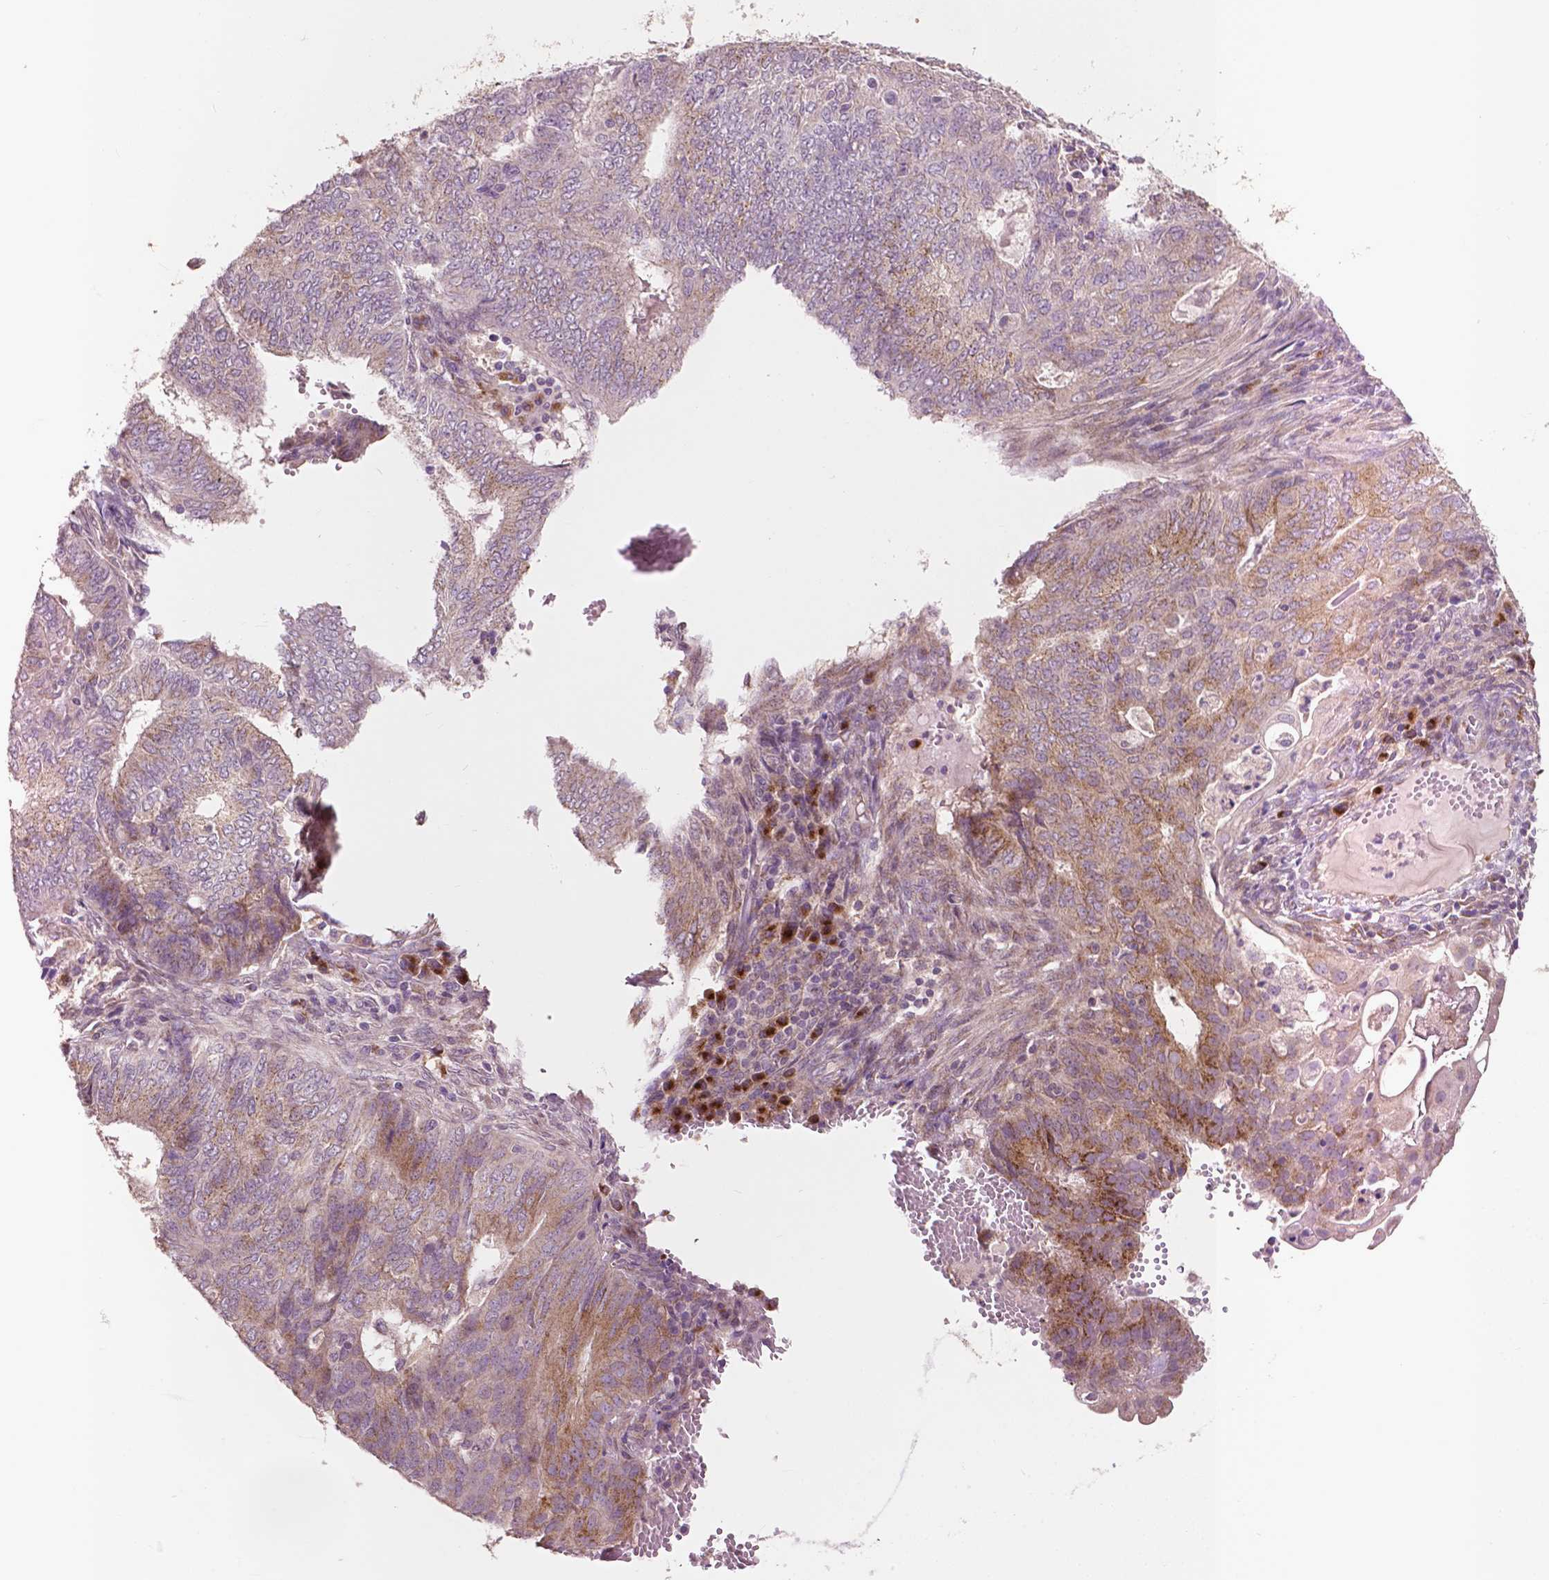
{"staining": {"intensity": "moderate", "quantity": "25%-75%", "location": "cytoplasmic/membranous"}, "tissue": "endometrial cancer", "cell_type": "Tumor cells", "image_type": "cancer", "snomed": [{"axis": "morphology", "description": "Adenocarcinoma, NOS"}, {"axis": "topography", "description": "Endometrium"}], "caption": "Tumor cells show medium levels of moderate cytoplasmic/membranous positivity in approximately 25%-75% of cells in human adenocarcinoma (endometrial).", "gene": "EBAG9", "patient": {"sex": "female", "age": 62}}